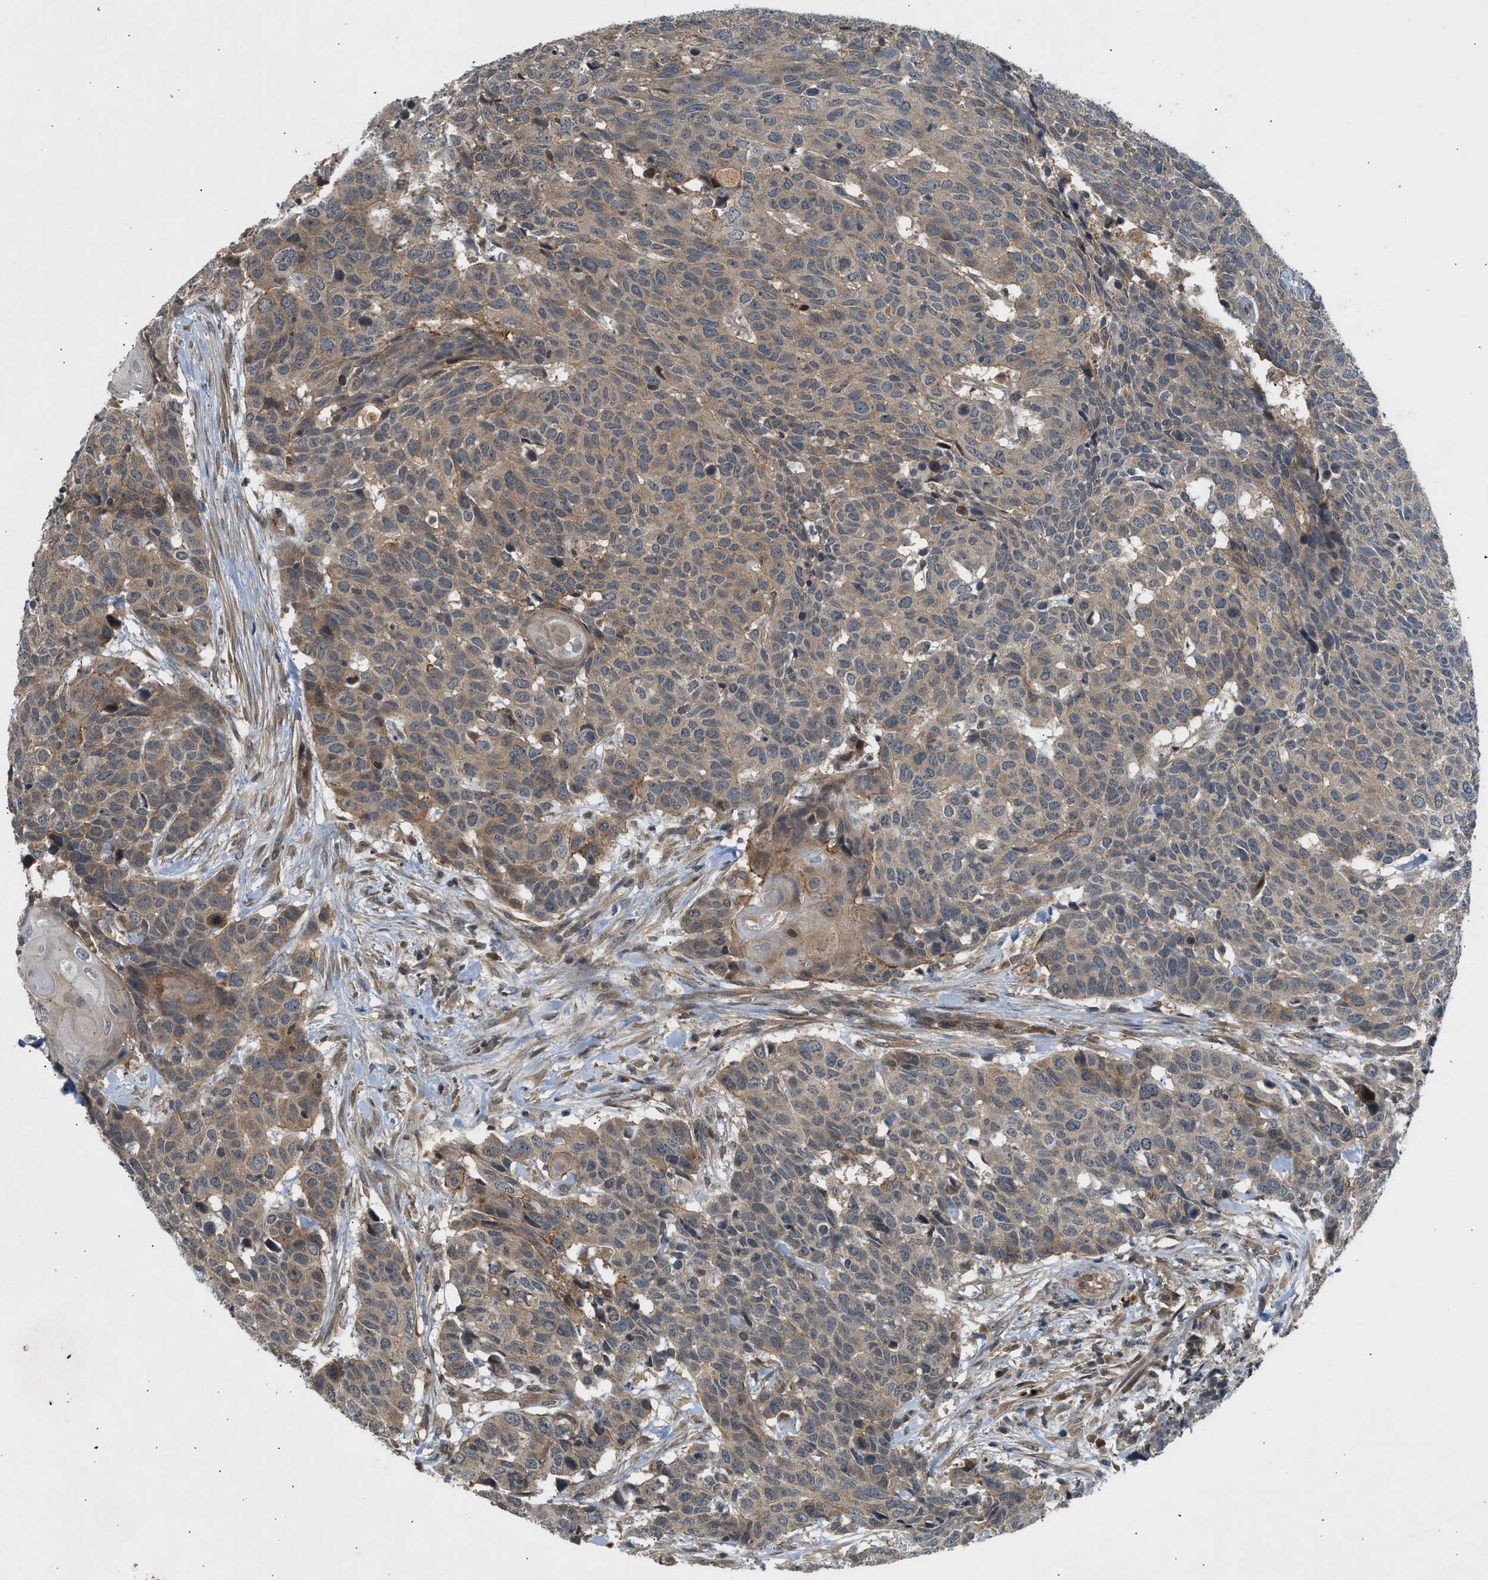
{"staining": {"intensity": "moderate", "quantity": ">75%", "location": "cytoplasmic/membranous"}, "tissue": "head and neck cancer", "cell_type": "Tumor cells", "image_type": "cancer", "snomed": [{"axis": "morphology", "description": "Squamous cell carcinoma, NOS"}, {"axis": "topography", "description": "Head-Neck"}], "caption": "Protein analysis of head and neck squamous cell carcinoma tissue shows moderate cytoplasmic/membranous positivity in about >75% of tumor cells.", "gene": "ADCY8", "patient": {"sex": "male", "age": 66}}